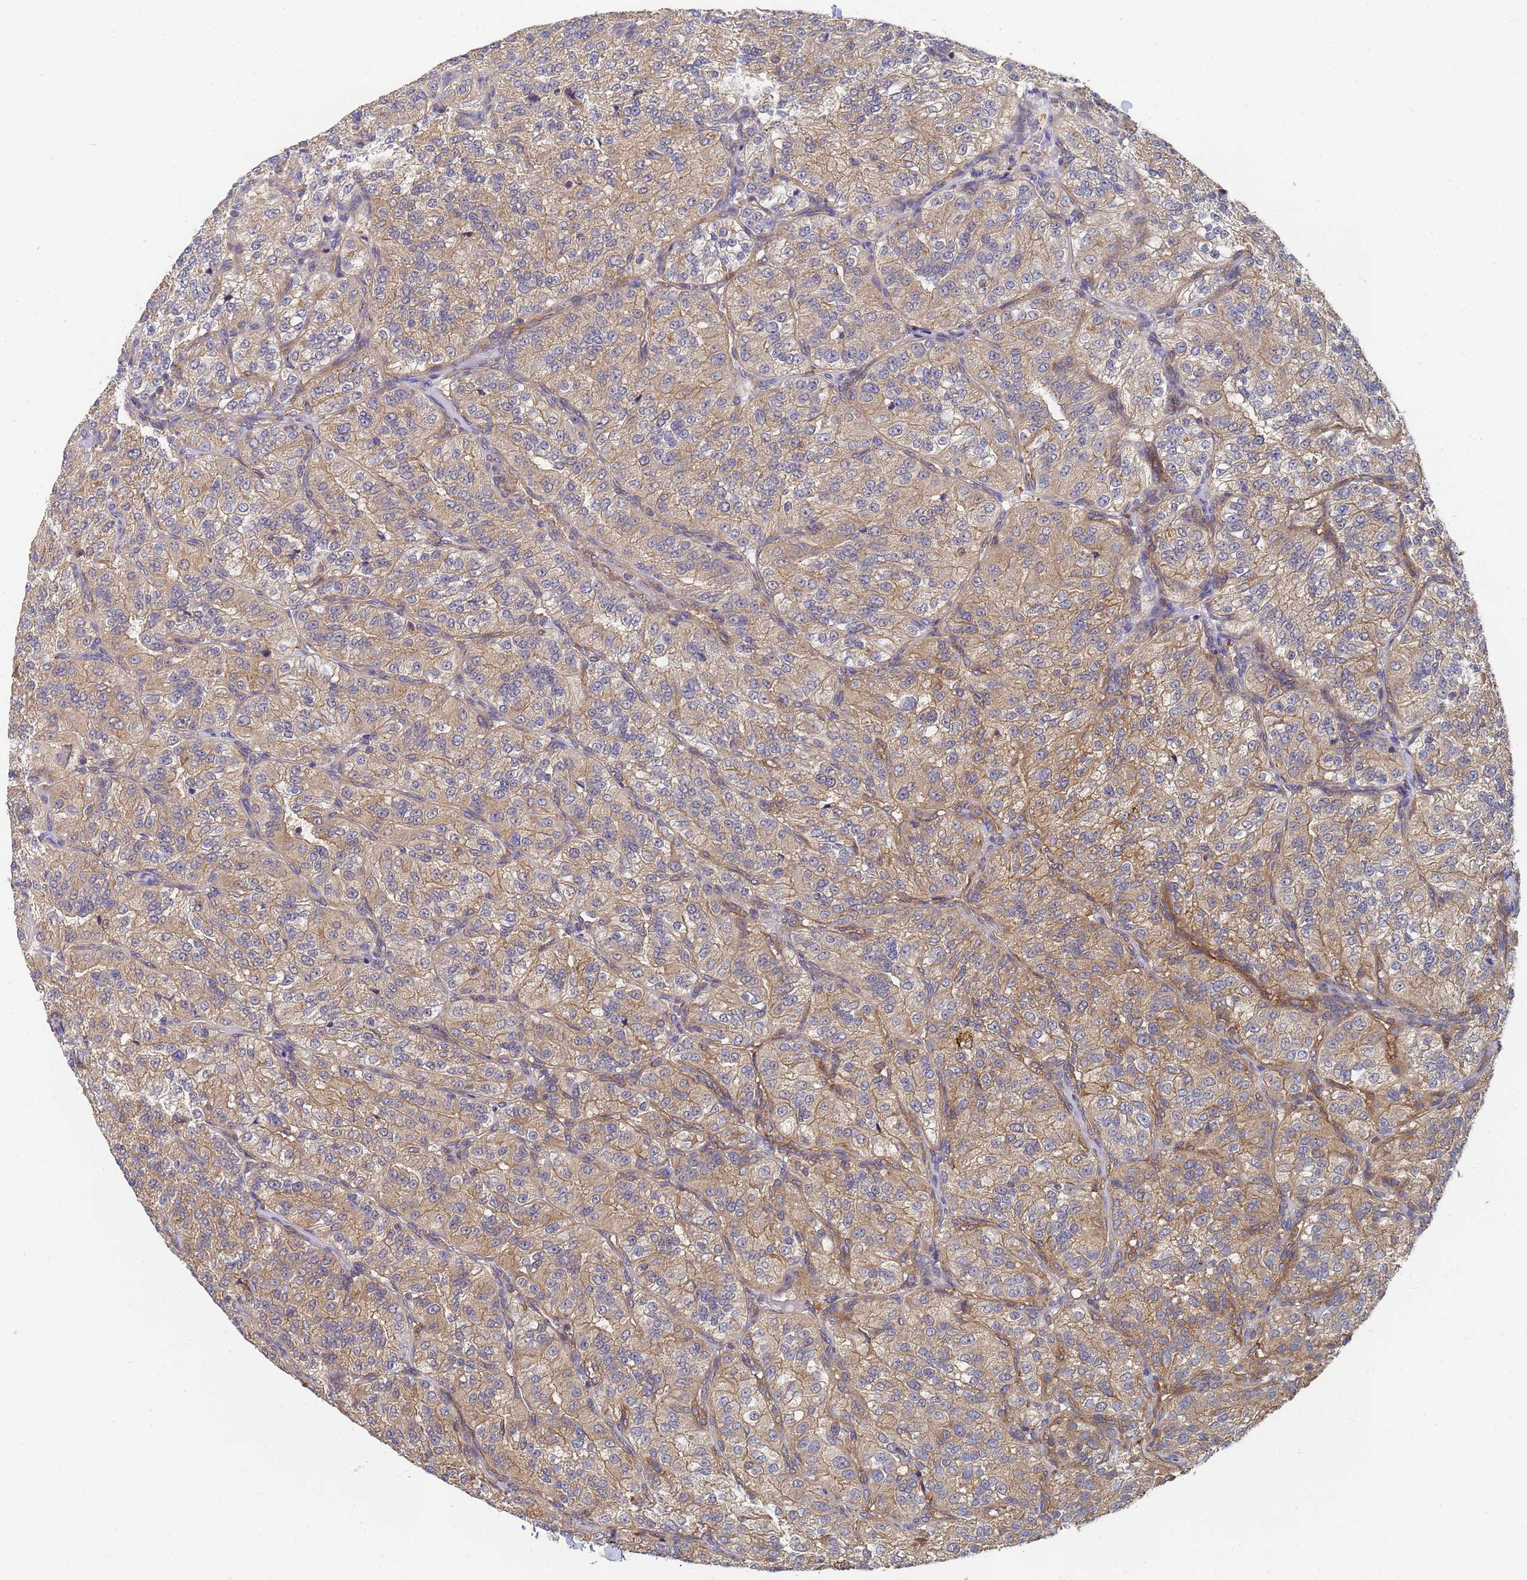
{"staining": {"intensity": "moderate", "quantity": ">75%", "location": "cytoplasmic/membranous"}, "tissue": "renal cancer", "cell_type": "Tumor cells", "image_type": "cancer", "snomed": [{"axis": "morphology", "description": "Adenocarcinoma, NOS"}, {"axis": "topography", "description": "Kidney"}], "caption": "The image exhibits a brown stain indicating the presence of a protein in the cytoplasmic/membranous of tumor cells in adenocarcinoma (renal).", "gene": "ALS2CL", "patient": {"sex": "female", "age": 63}}